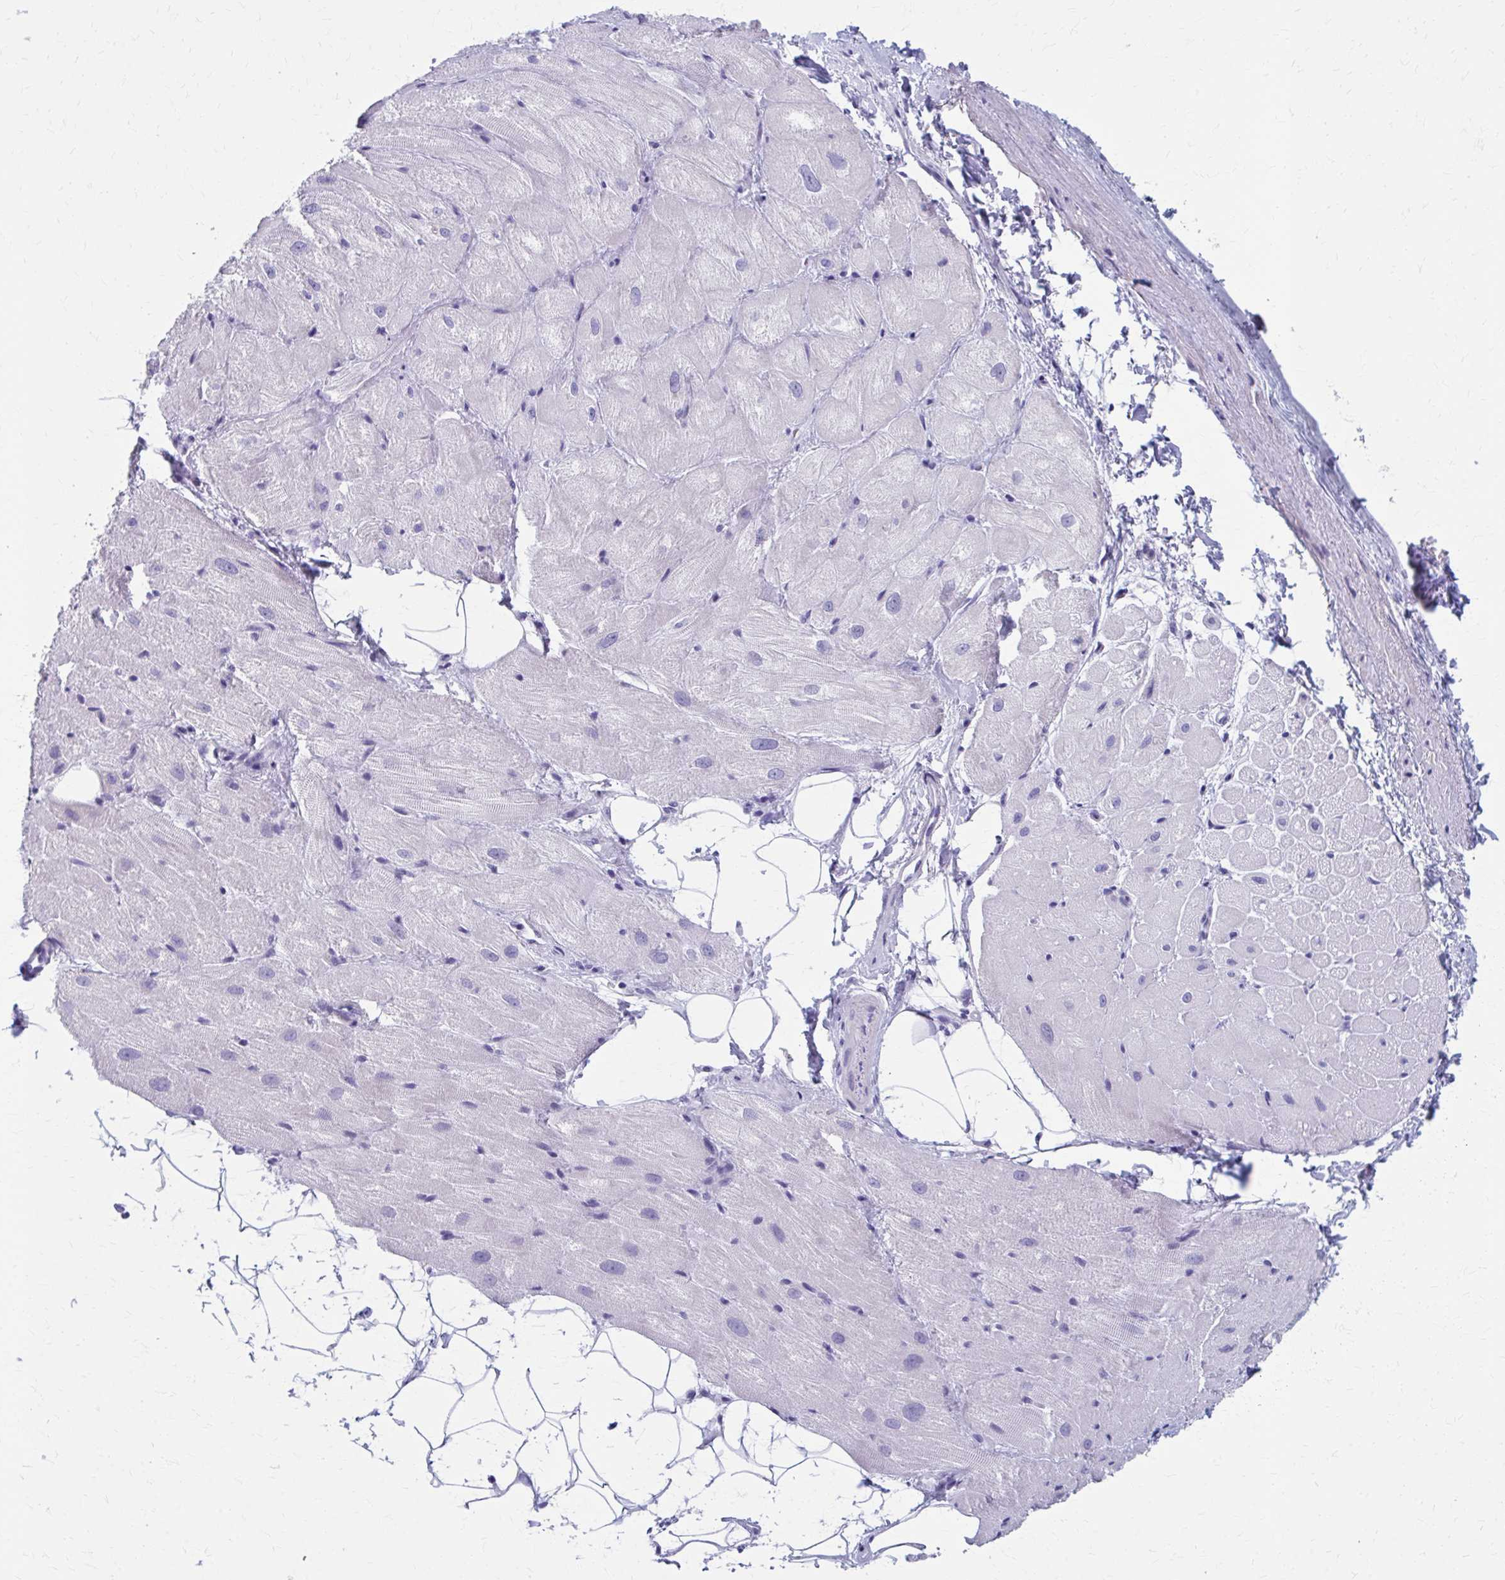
{"staining": {"intensity": "negative", "quantity": "none", "location": "none"}, "tissue": "heart muscle", "cell_type": "Cardiomyocytes", "image_type": "normal", "snomed": [{"axis": "morphology", "description": "Normal tissue, NOS"}, {"axis": "topography", "description": "Heart"}], "caption": "An immunohistochemistry (IHC) image of unremarkable heart muscle is shown. There is no staining in cardiomyocytes of heart muscle. (DAB IHC, high magnification).", "gene": "MPLKIP", "patient": {"sex": "male", "age": 62}}